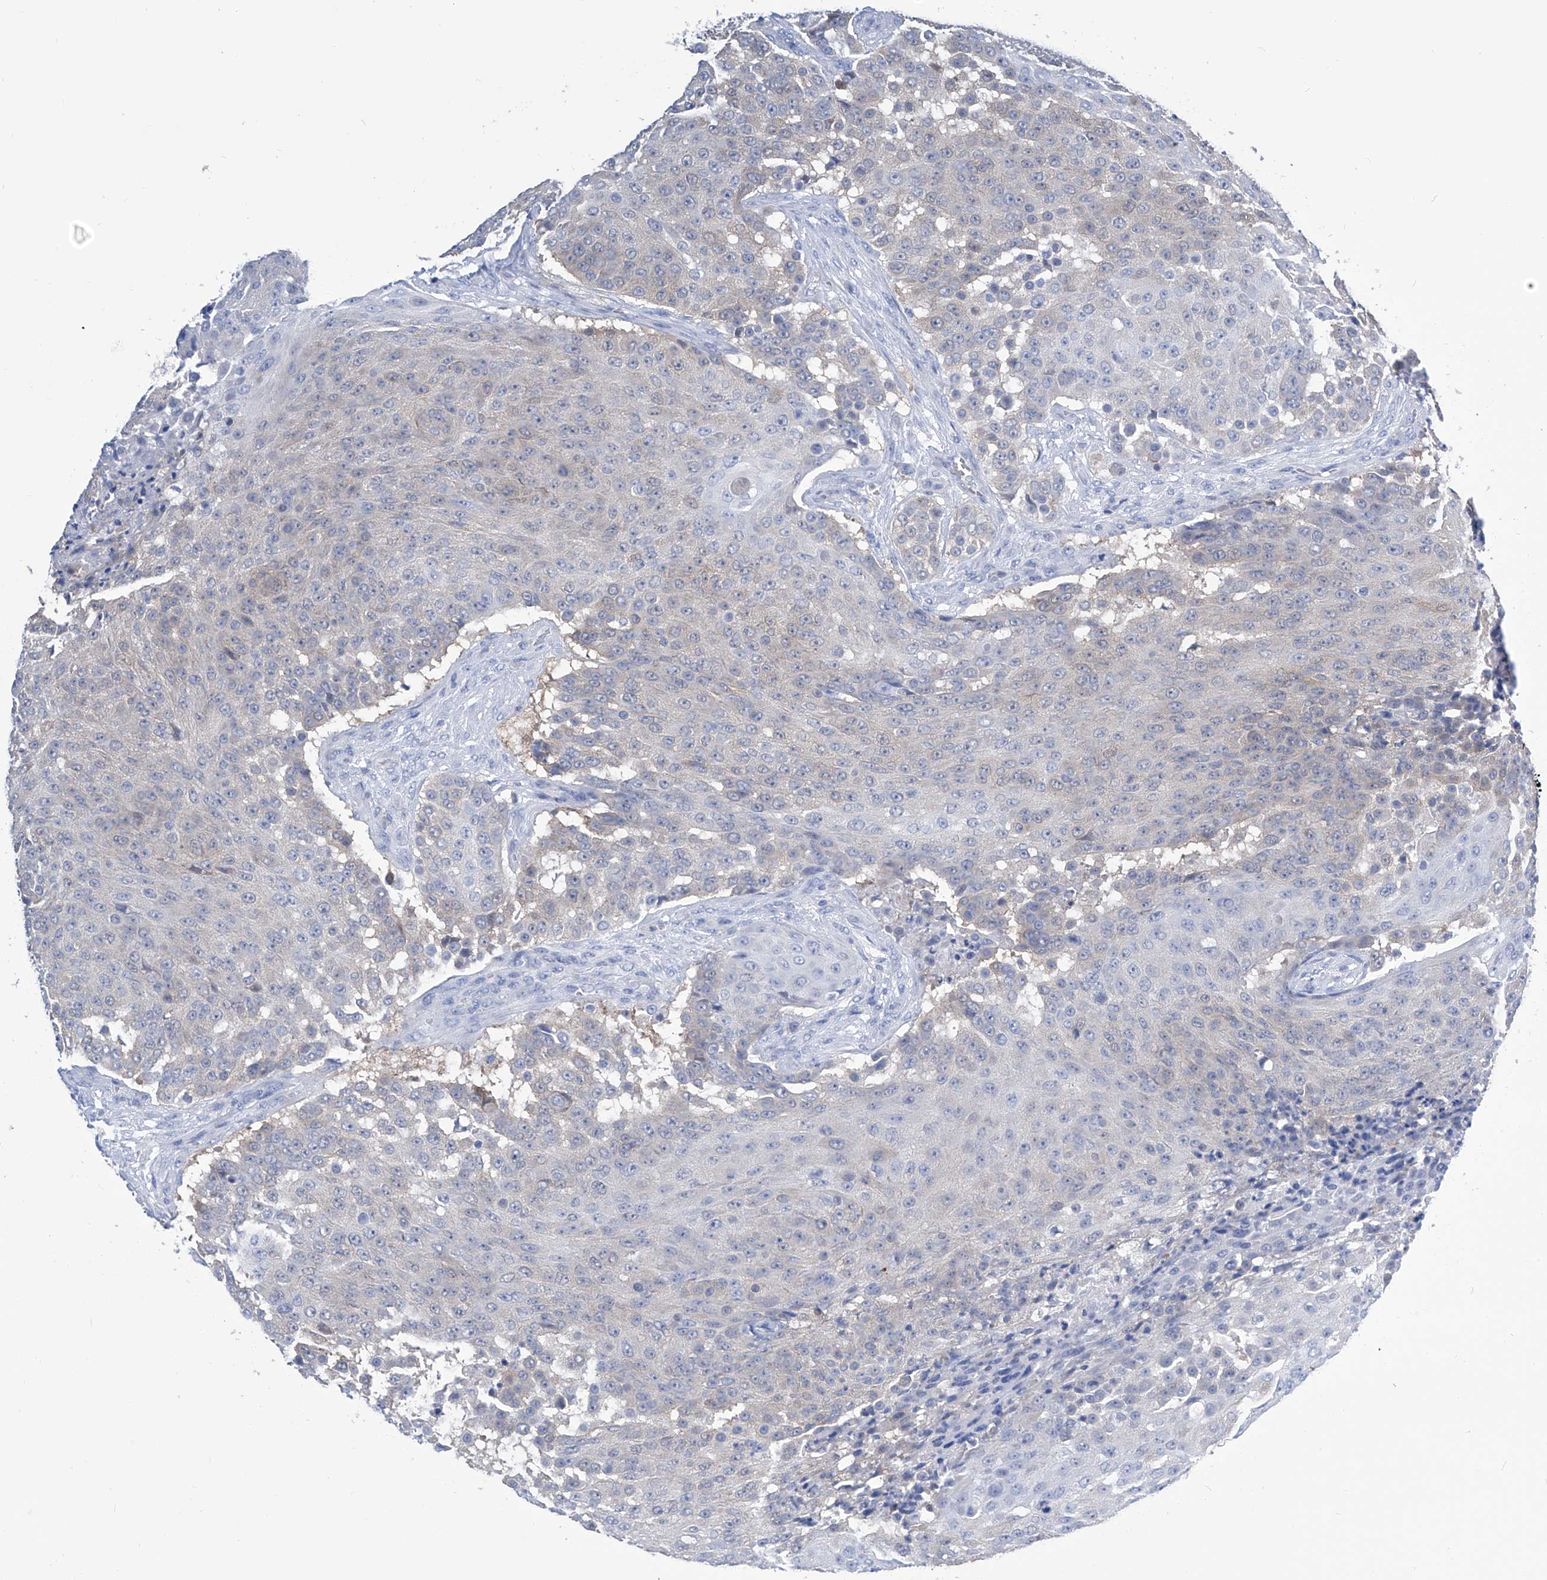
{"staining": {"intensity": "weak", "quantity": "25%-75%", "location": "cytoplasmic/membranous"}, "tissue": "urothelial cancer", "cell_type": "Tumor cells", "image_type": "cancer", "snomed": [{"axis": "morphology", "description": "Urothelial carcinoma, High grade"}, {"axis": "topography", "description": "Urinary bladder"}], "caption": "Immunohistochemistry (IHC) of urothelial carcinoma (high-grade) displays low levels of weak cytoplasmic/membranous staining in approximately 25%-75% of tumor cells. Nuclei are stained in blue.", "gene": "IMPA2", "patient": {"sex": "female", "age": 63}}